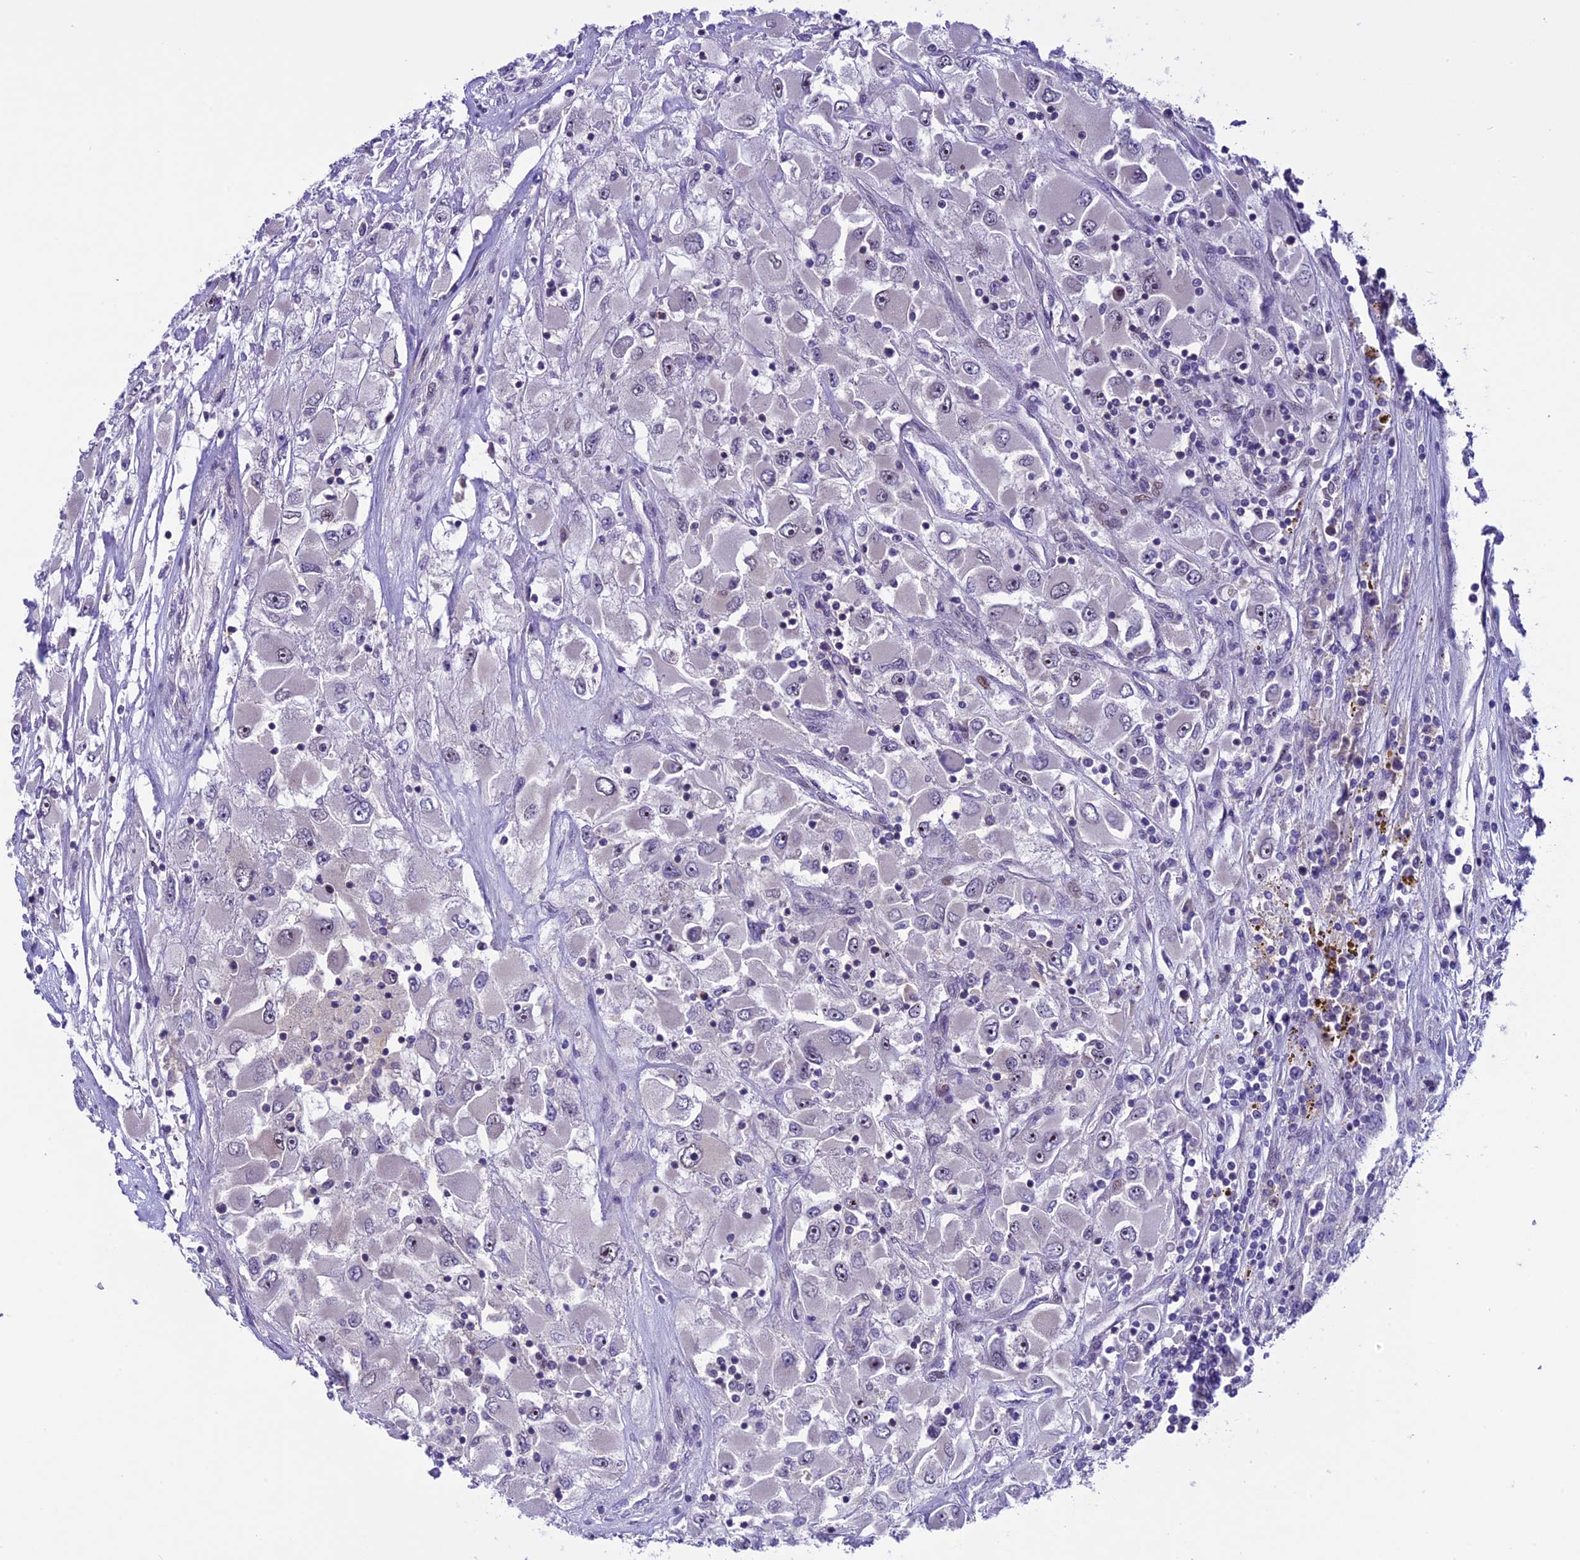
{"staining": {"intensity": "negative", "quantity": "none", "location": "none"}, "tissue": "renal cancer", "cell_type": "Tumor cells", "image_type": "cancer", "snomed": [{"axis": "morphology", "description": "Adenocarcinoma, NOS"}, {"axis": "topography", "description": "Kidney"}], "caption": "Immunohistochemistry of adenocarcinoma (renal) demonstrates no expression in tumor cells.", "gene": "XKR7", "patient": {"sex": "female", "age": 52}}